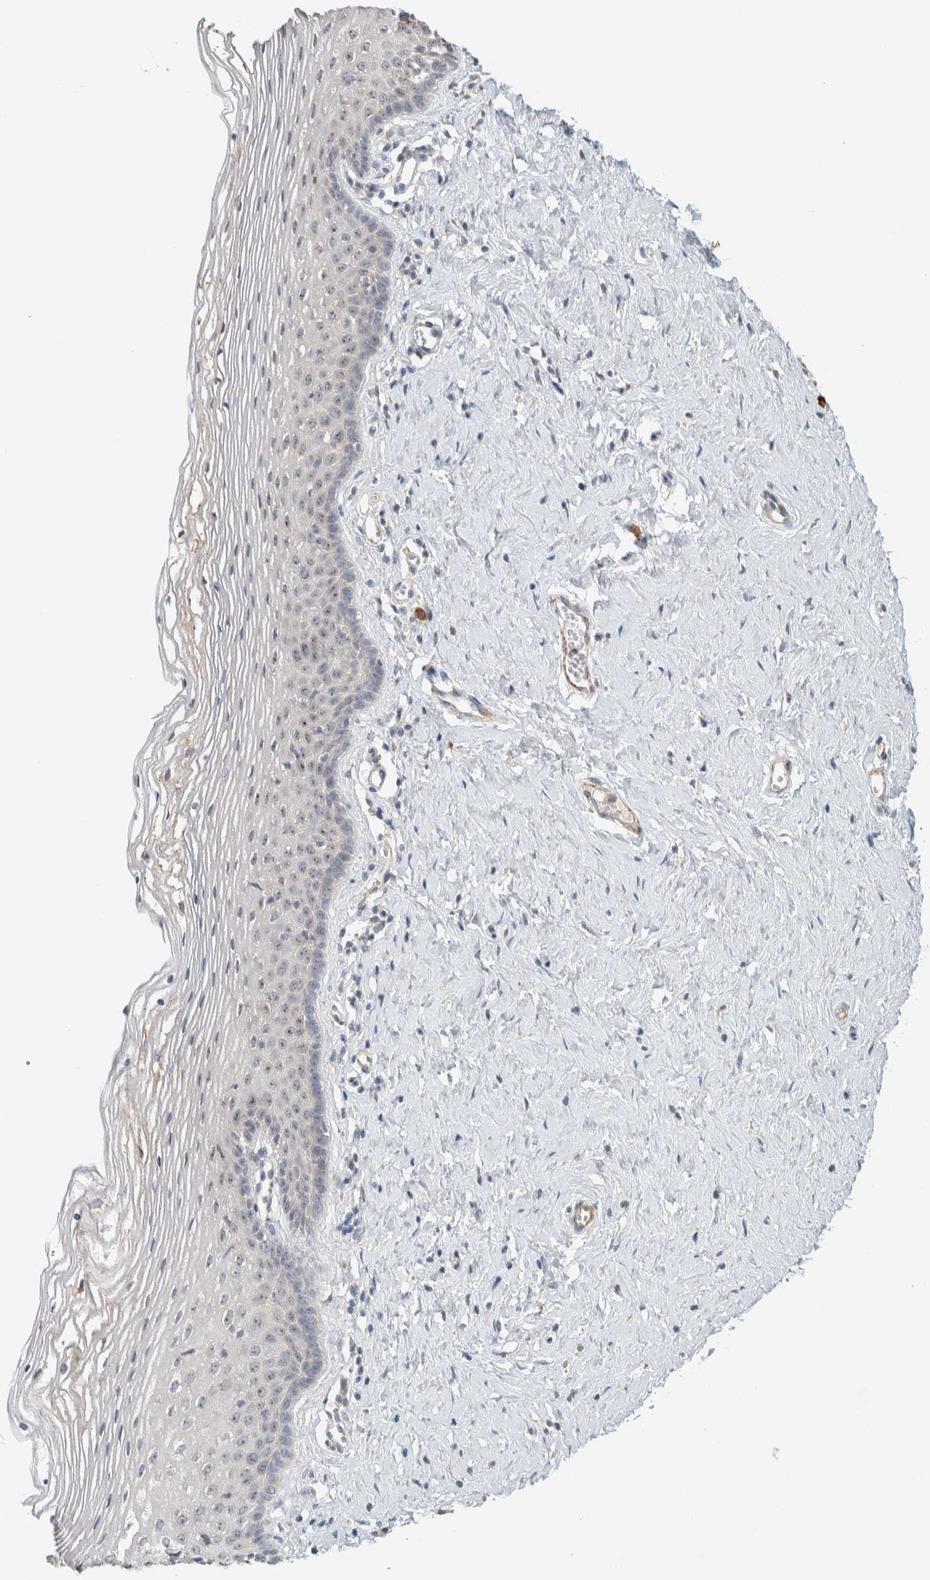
{"staining": {"intensity": "negative", "quantity": "none", "location": "none"}, "tissue": "vagina", "cell_type": "Squamous epithelial cells", "image_type": "normal", "snomed": [{"axis": "morphology", "description": "Normal tissue, NOS"}, {"axis": "topography", "description": "Vagina"}], "caption": "IHC image of normal human vagina stained for a protein (brown), which reveals no positivity in squamous epithelial cells.", "gene": "KLHL40", "patient": {"sex": "female", "age": 32}}